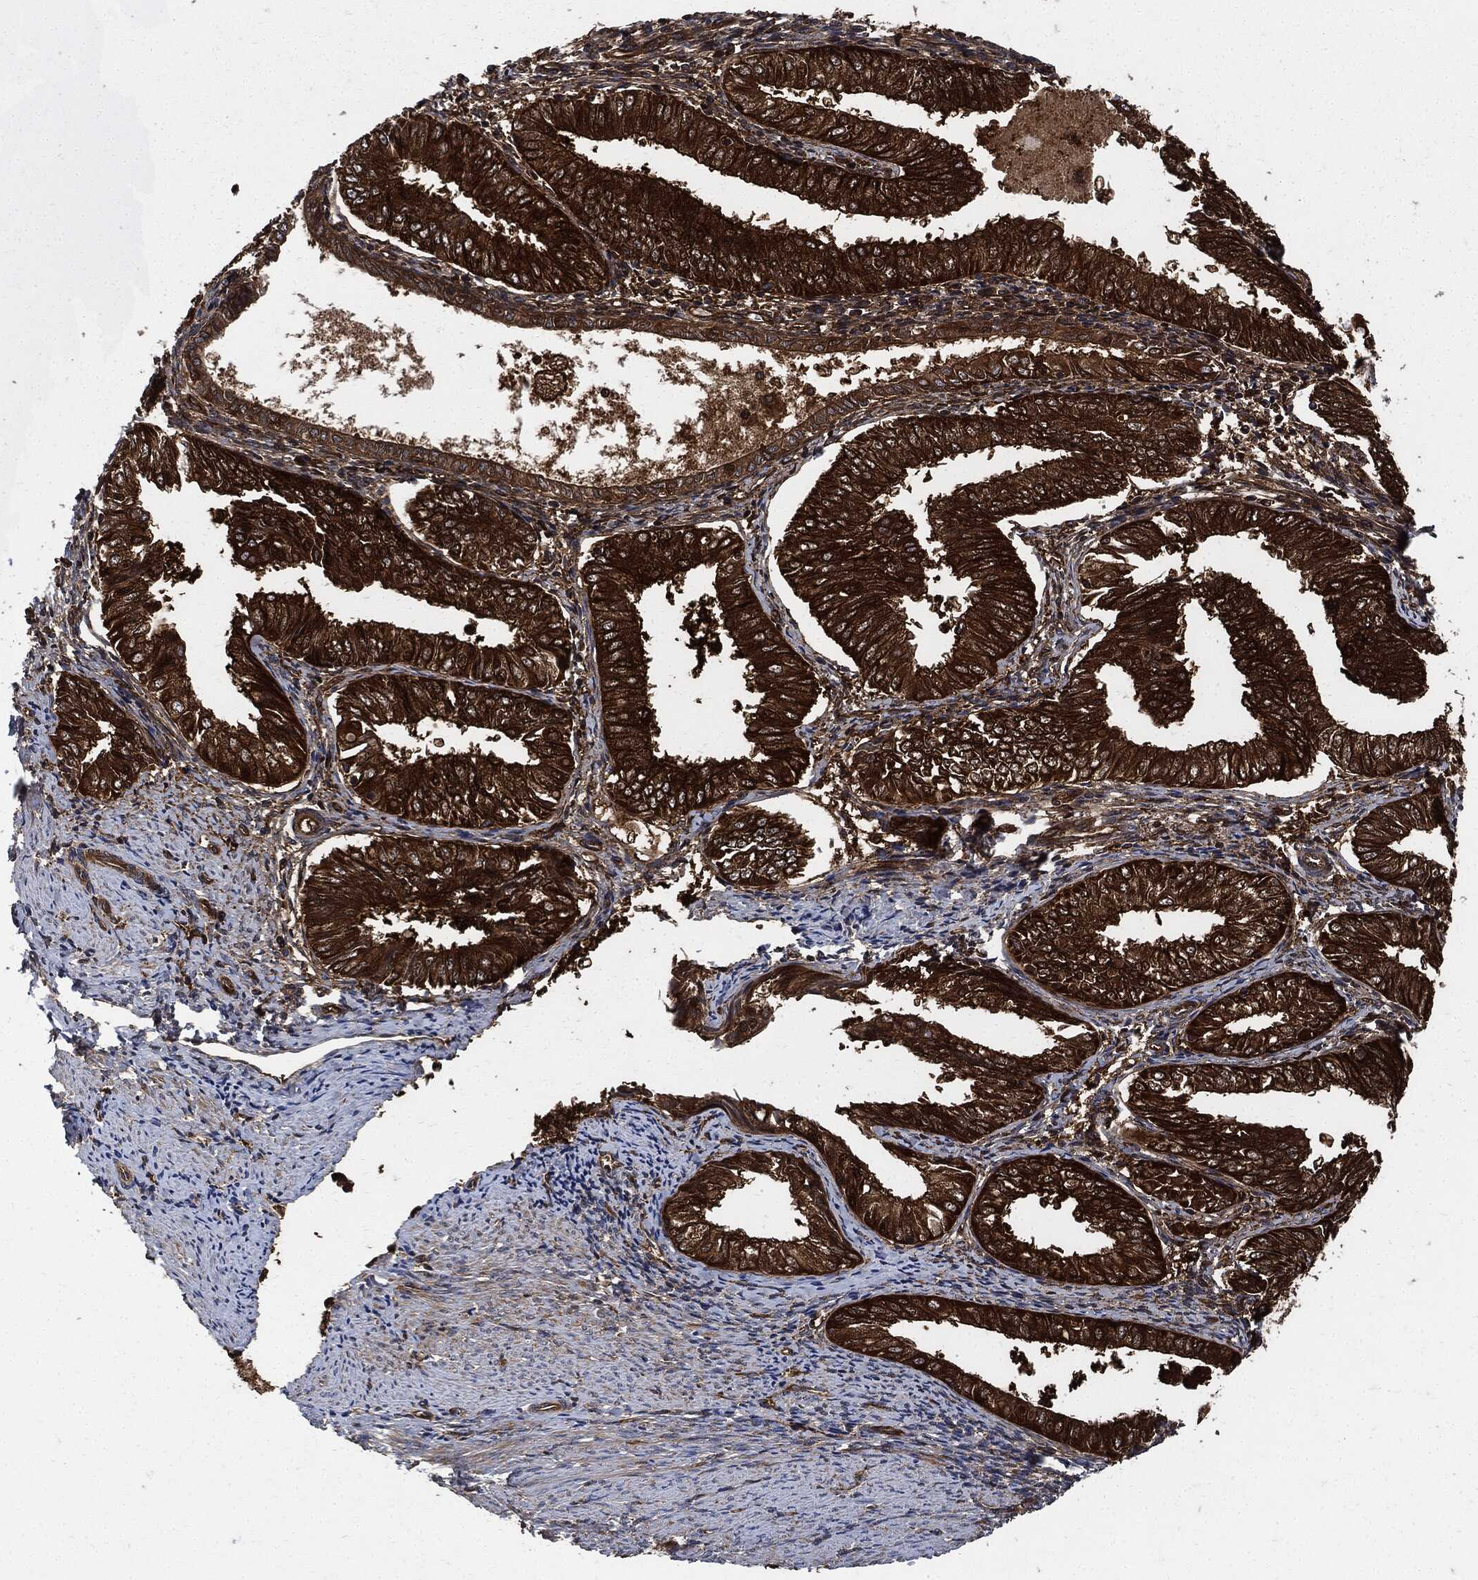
{"staining": {"intensity": "strong", "quantity": ">75%", "location": "cytoplasmic/membranous"}, "tissue": "endometrial cancer", "cell_type": "Tumor cells", "image_type": "cancer", "snomed": [{"axis": "morphology", "description": "Adenocarcinoma, NOS"}, {"axis": "topography", "description": "Endometrium"}], "caption": "Immunohistochemistry (IHC) histopathology image of human endometrial cancer stained for a protein (brown), which reveals high levels of strong cytoplasmic/membranous staining in approximately >75% of tumor cells.", "gene": "XPNPEP1", "patient": {"sex": "female", "age": 53}}